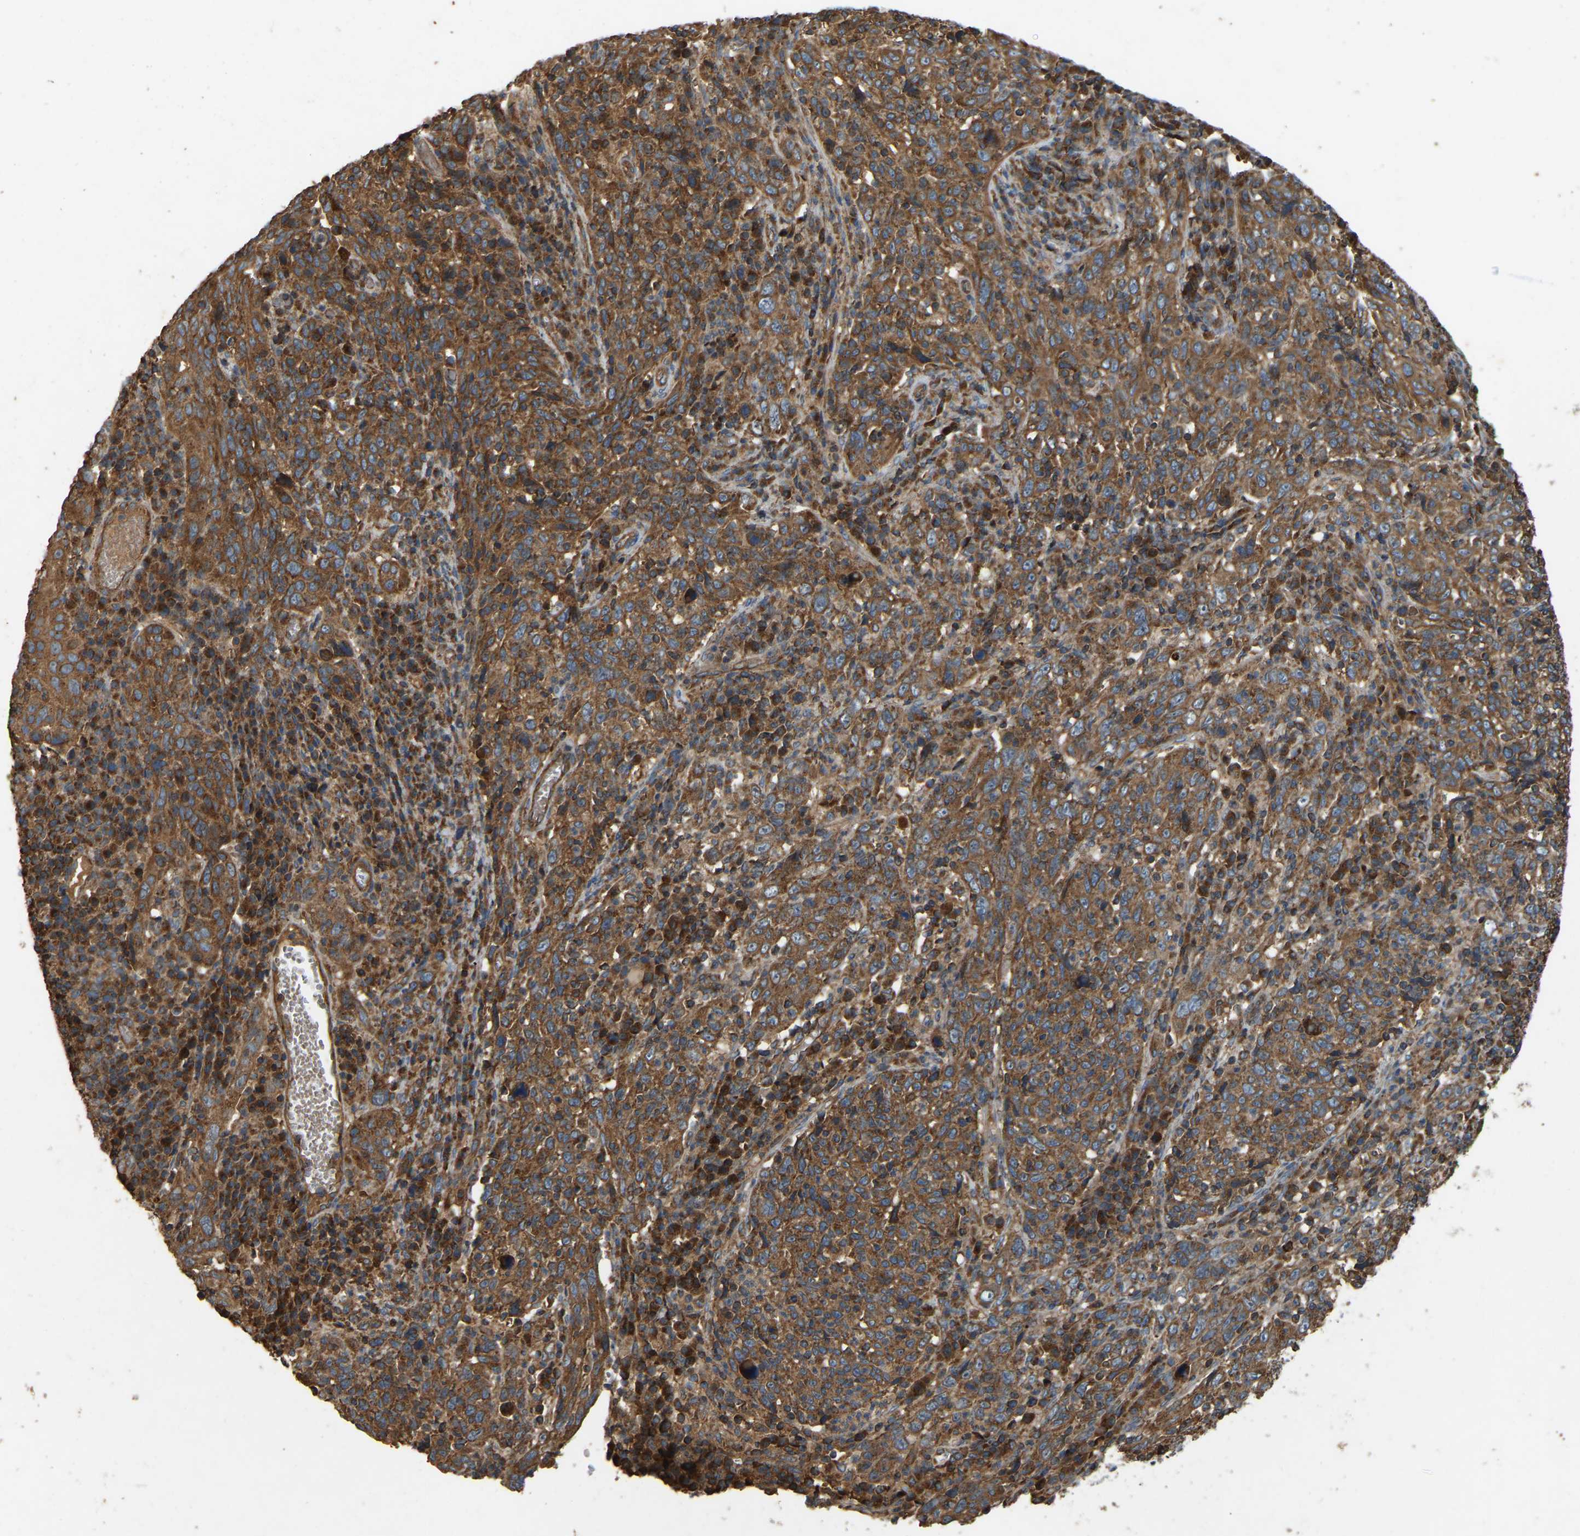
{"staining": {"intensity": "strong", "quantity": ">75%", "location": "cytoplasmic/membranous"}, "tissue": "cervical cancer", "cell_type": "Tumor cells", "image_type": "cancer", "snomed": [{"axis": "morphology", "description": "Squamous cell carcinoma, NOS"}, {"axis": "topography", "description": "Cervix"}], "caption": "A micrograph showing strong cytoplasmic/membranous expression in about >75% of tumor cells in squamous cell carcinoma (cervical), as visualized by brown immunohistochemical staining.", "gene": "SAMD9L", "patient": {"sex": "female", "age": 46}}